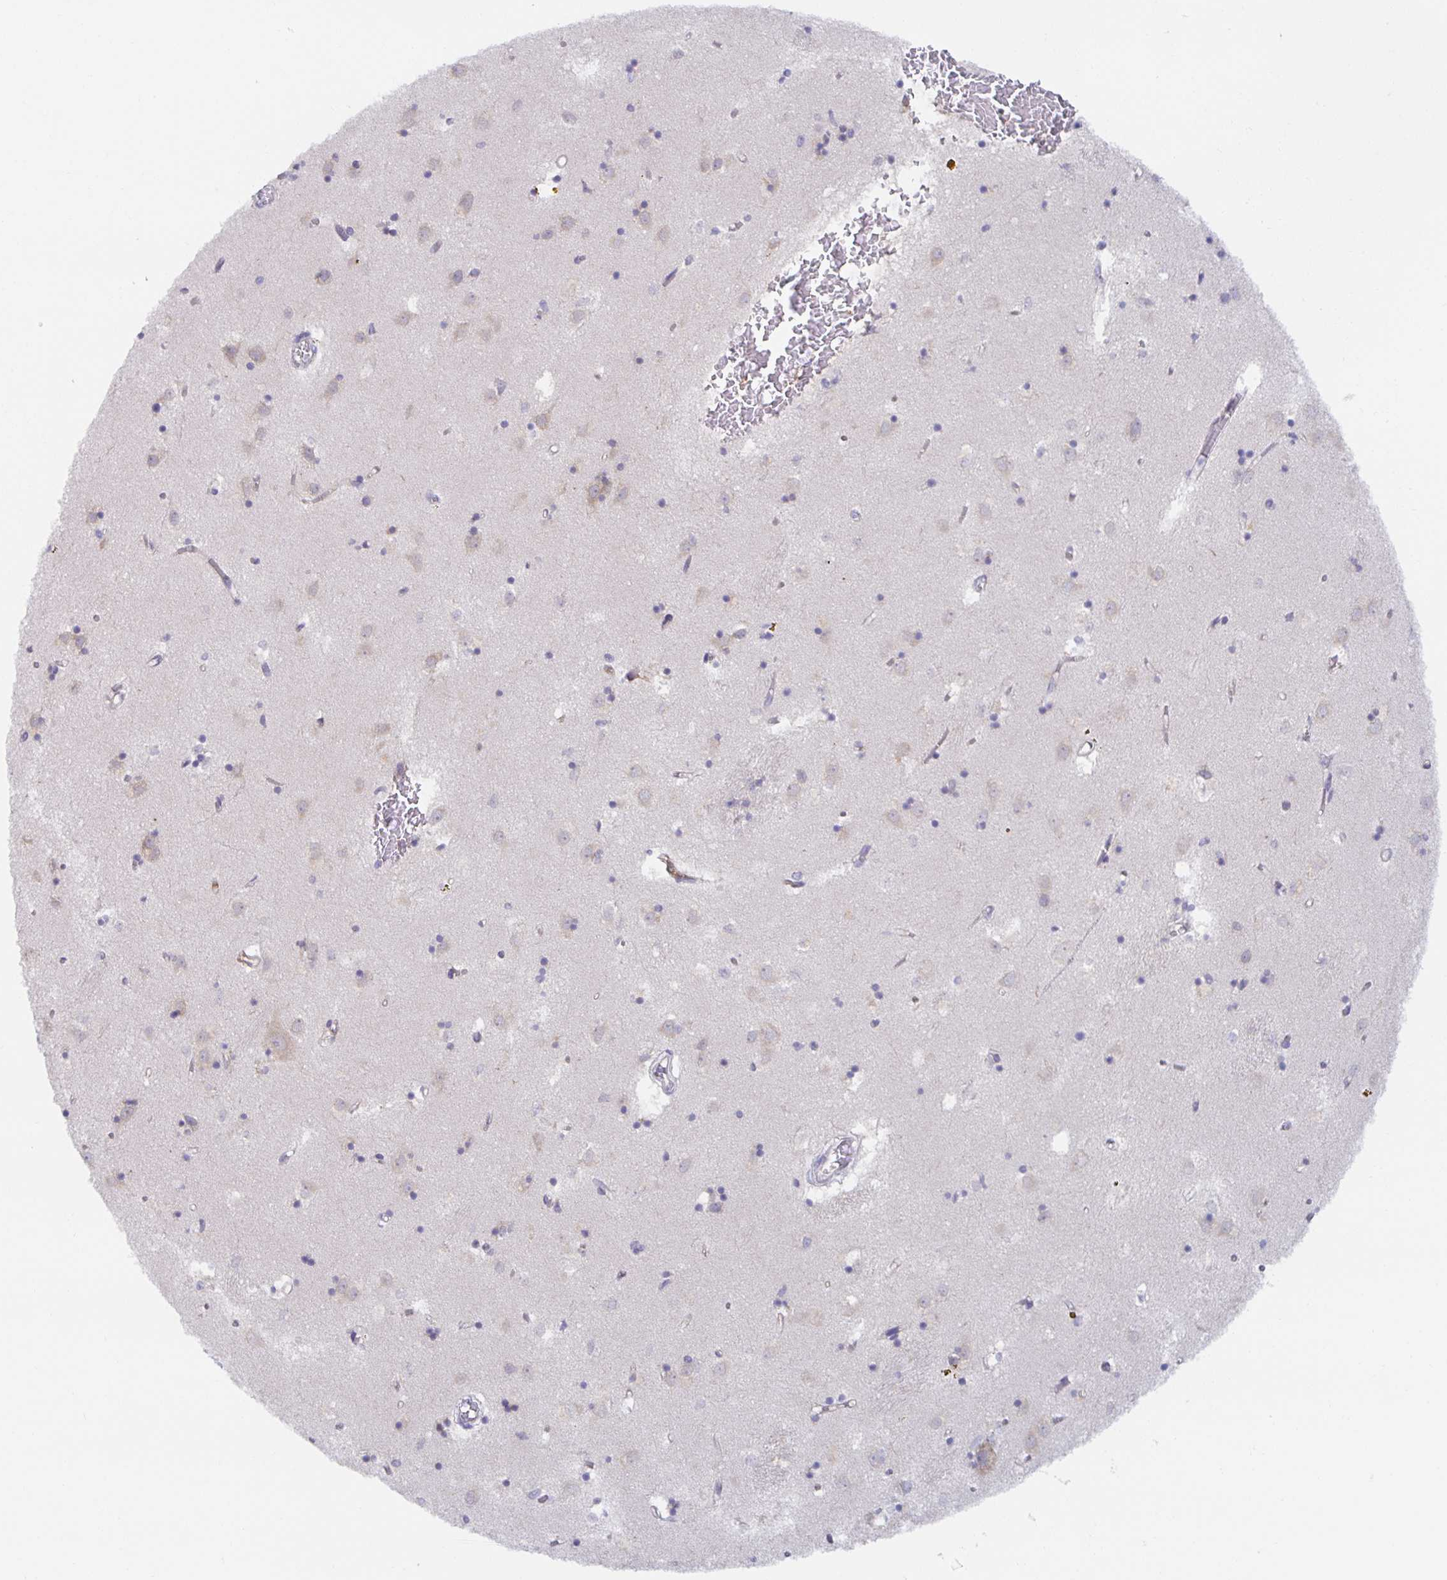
{"staining": {"intensity": "negative", "quantity": "none", "location": "none"}, "tissue": "caudate", "cell_type": "Glial cells", "image_type": "normal", "snomed": [{"axis": "morphology", "description": "Normal tissue, NOS"}, {"axis": "topography", "description": "Lateral ventricle wall"}], "caption": "Immunohistochemistry (IHC) photomicrograph of normal caudate: caudate stained with DAB reveals no significant protein staining in glial cells.", "gene": "BAD", "patient": {"sex": "male", "age": 70}}